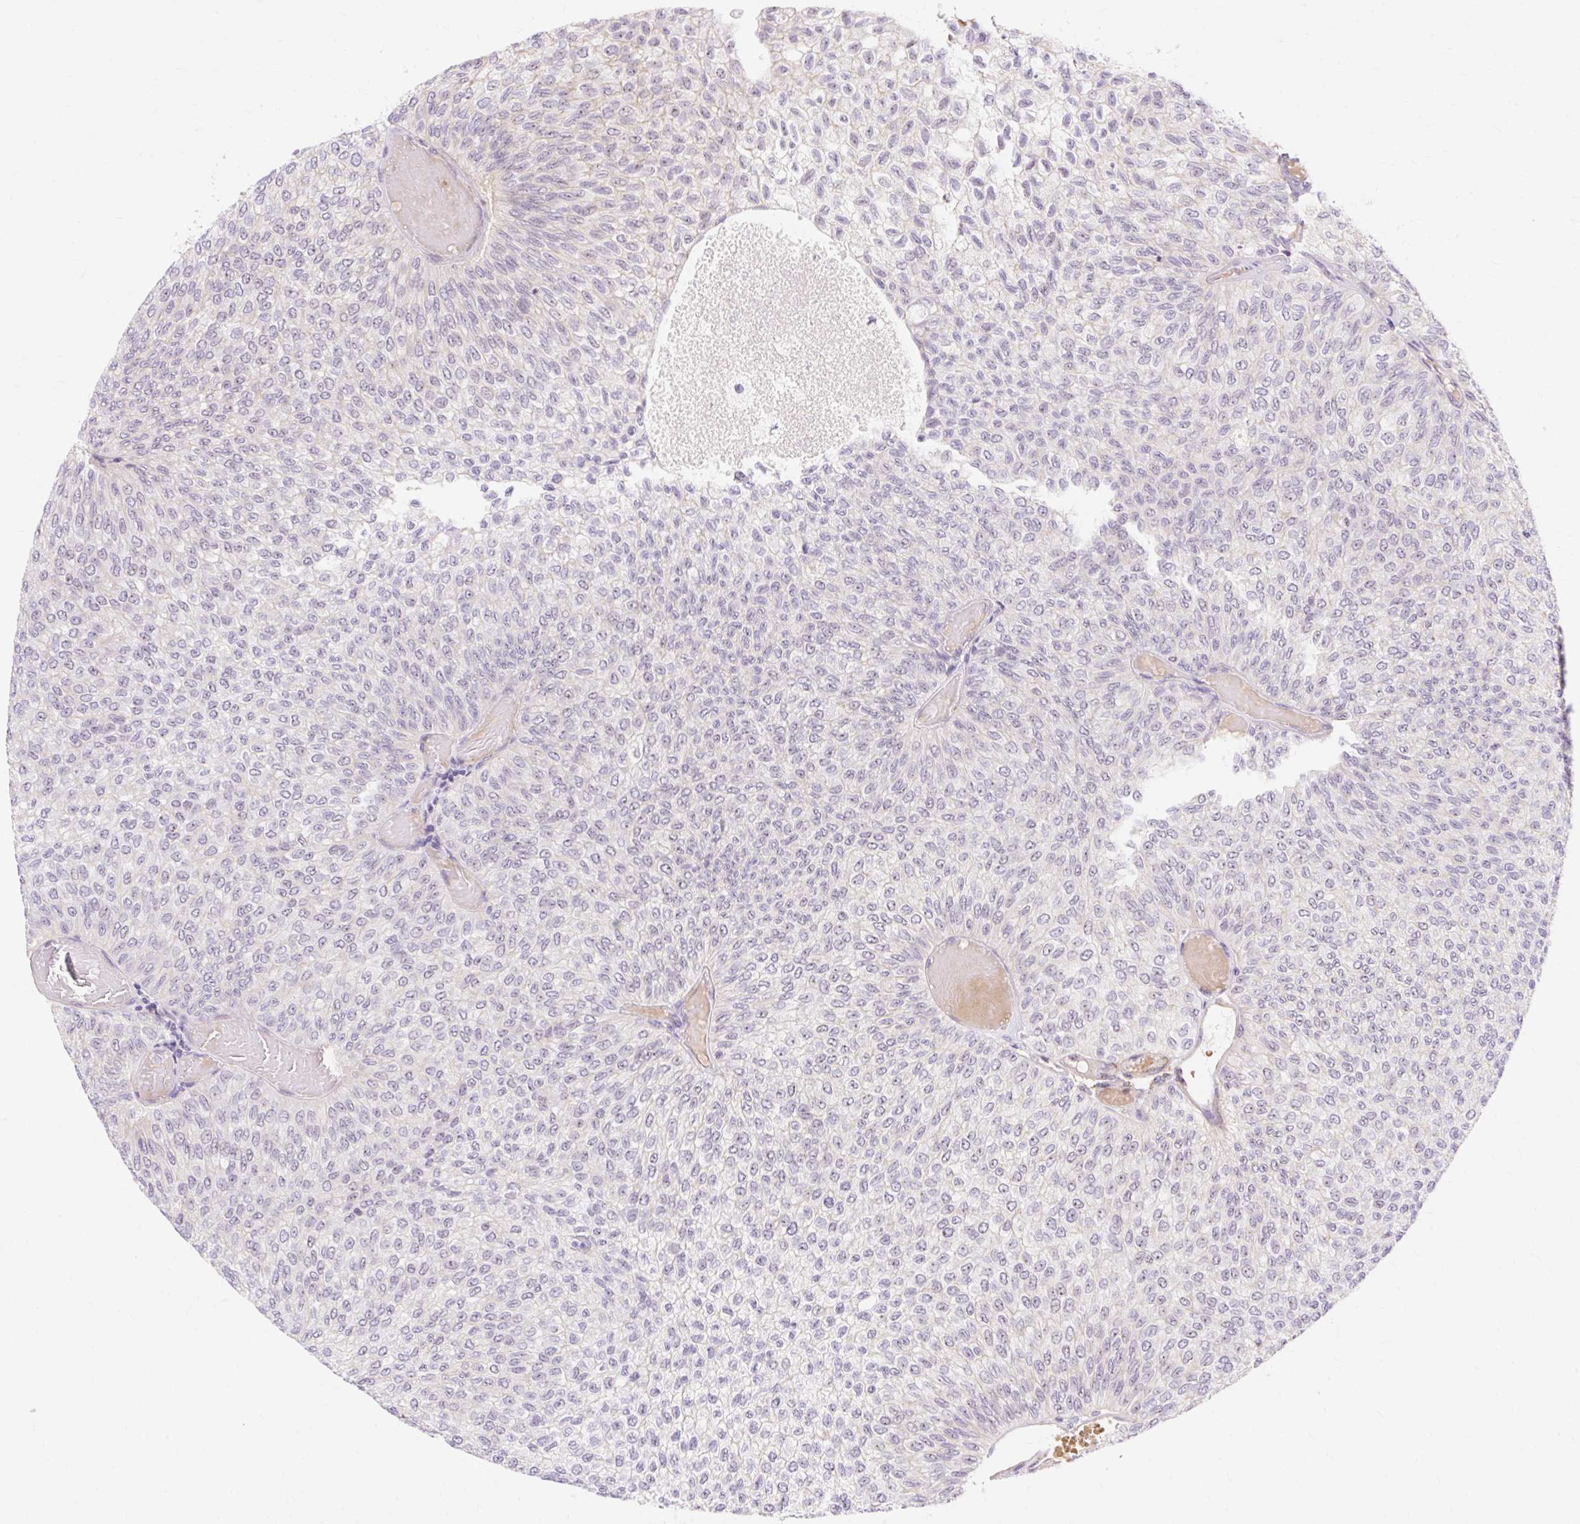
{"staining": {"intensity": "negative", "quantity": "none", "location": "none"}, "tissue": "urothelial cancer", "cell_type": "Tumor cells", "image_type": "cancer", "snomed": [{"axis": "morphology", "description": "Urothelial carcinoma, Low grade"}, {"axis": "topography", "description": "Urinary bladder"}], "caption": "Tumor cells are negative for protein expression in human low-grade urothelial carcinoma.", "gene": "OBP2A", "patient": {"sex": "male", "age": 78}}